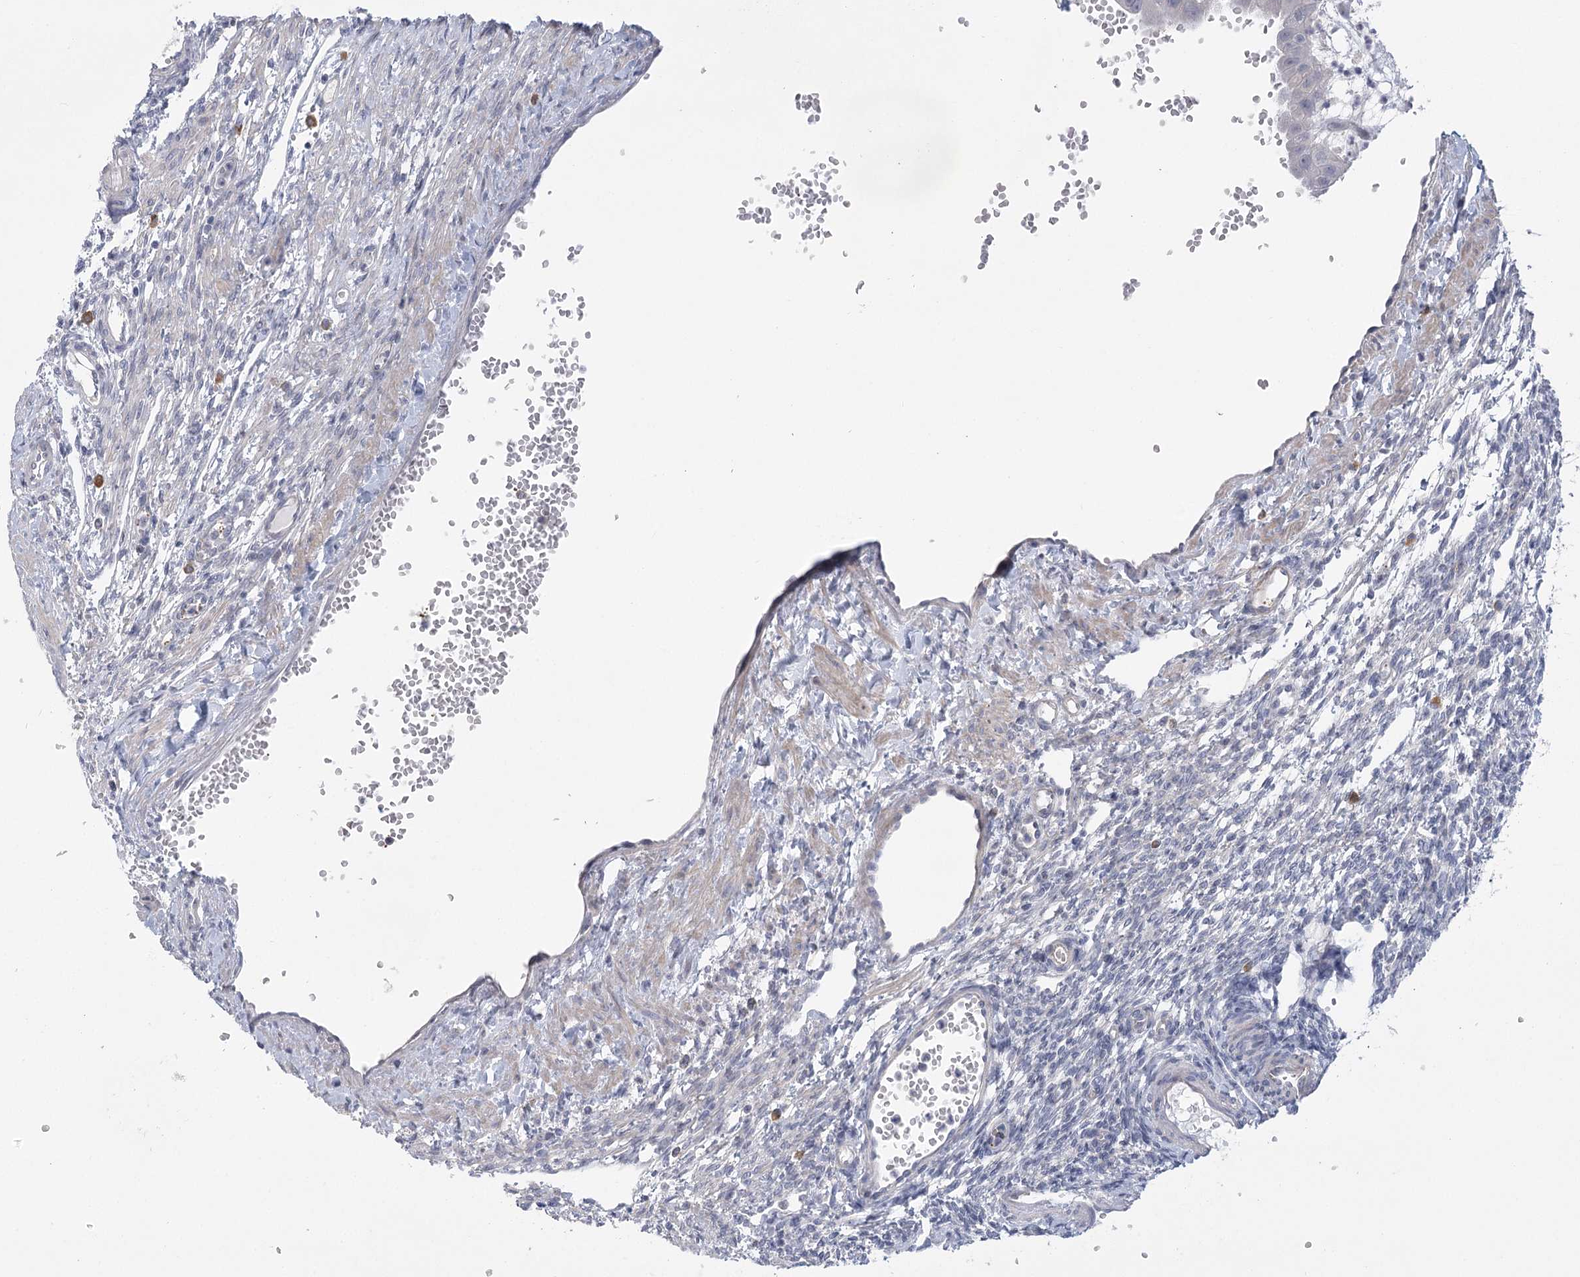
{"staining": {"intensity": "negative", "quantity": "none", "location": "none"}, "tissue": "ovary", "cell_type": "Ovarian stroma cells", "image_type": "normal", "snomed": [{"axis": "morphology", "description": "Normal tissue, NOS"}, {"axis": "morphology", "description": "Cyst, NOS"}, {"axis": "topography", "description": "Ovary"}], "caption": "IHC micrograph of normal ovary stained for a protein (brown), which displays no expression in ovarian stroma cells.", "gene": "FAM76B", "patient": {"sex": "female", "age": 33}}